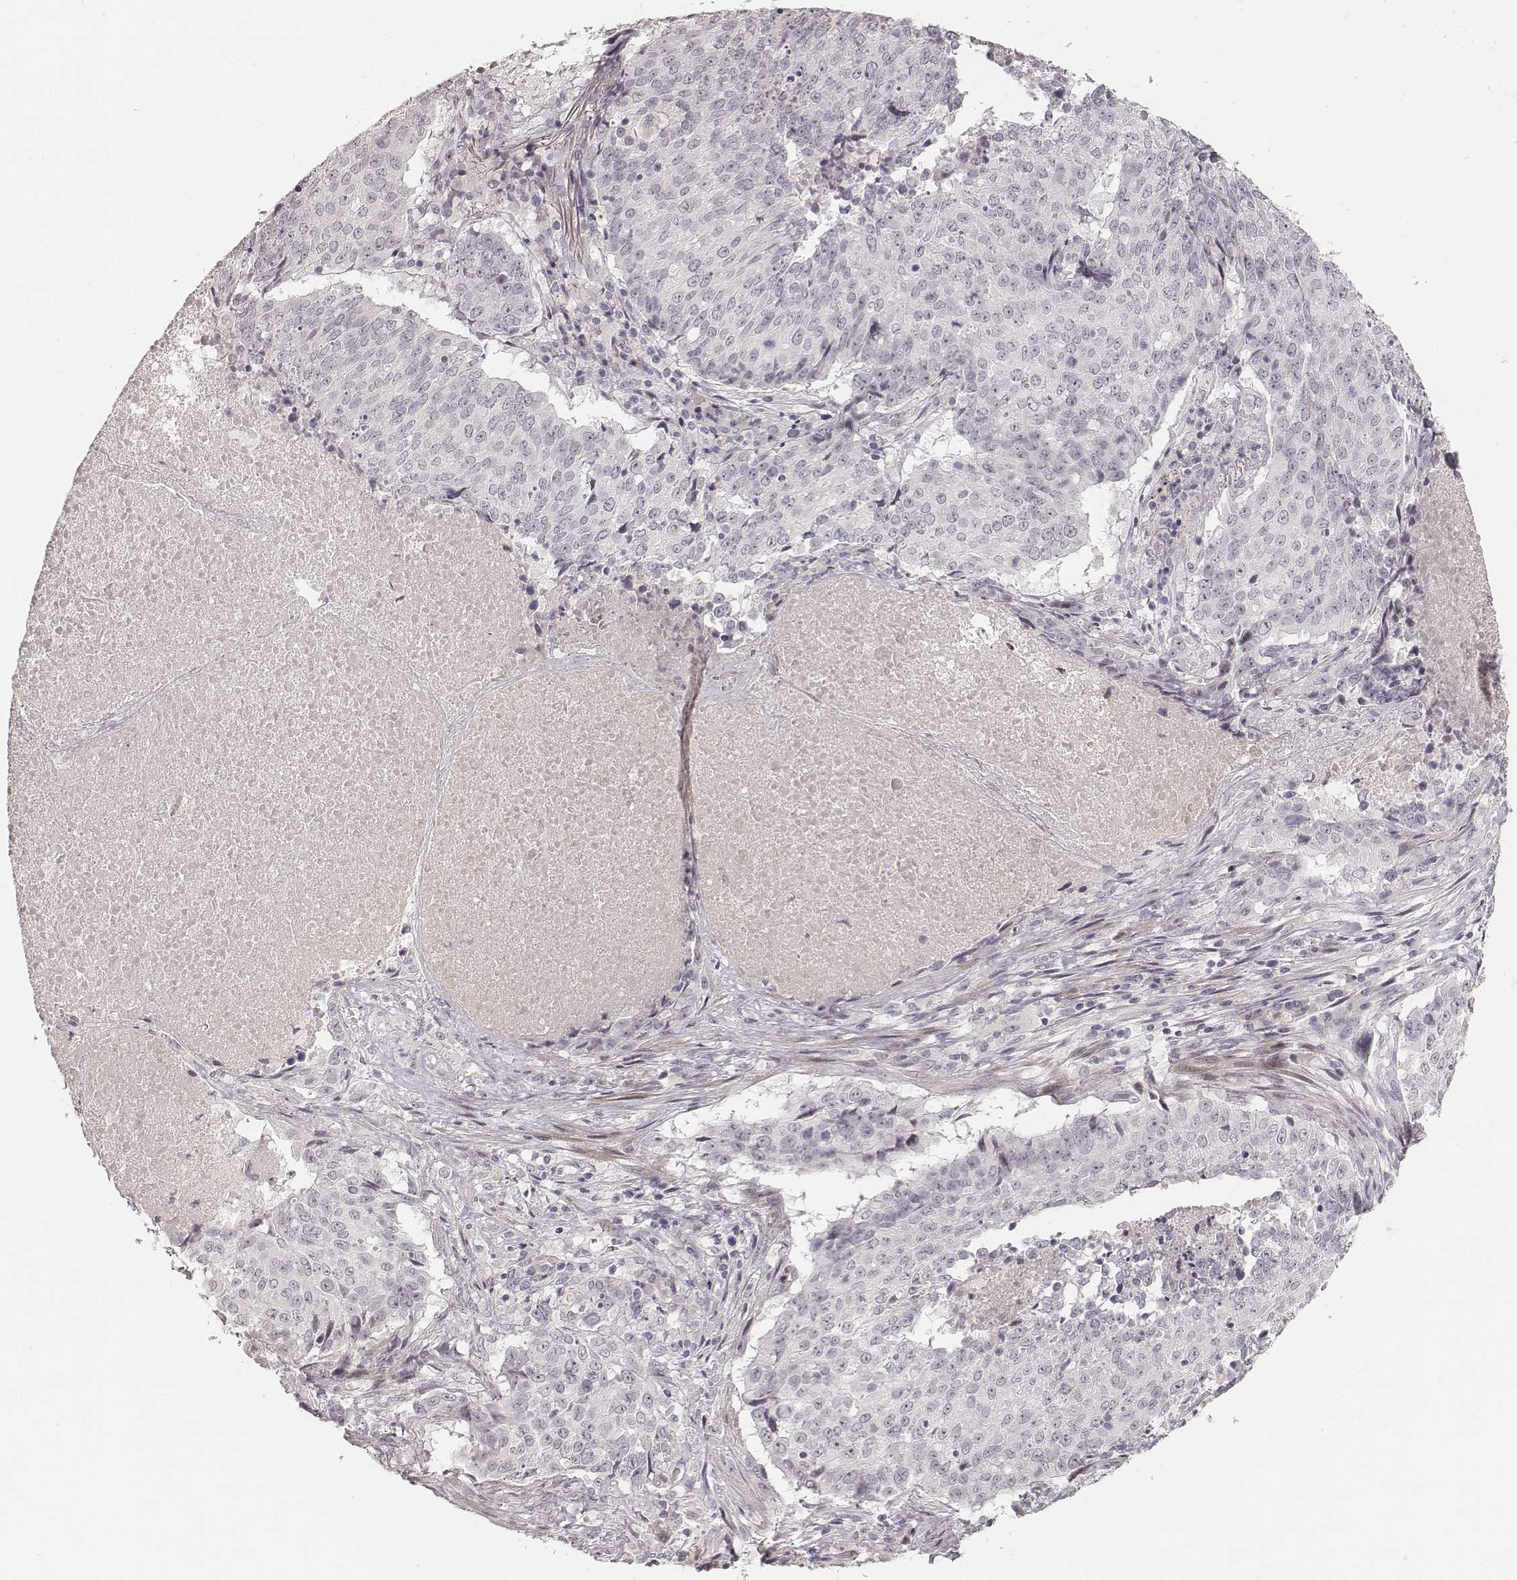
{"staining": {"intensity": "negative", "quantity": "none", "location": "none"}, "tissue": "lung cancer", "cell_type": "Tumor cells", "image_type": "cancer", "snomed": [{"axis": "morphology", "description": "Normal tissue, NOS"}, {"axis": "morphology", "description": "Squamous cell carcinoma, NOS"}, {"axis": "topography", "description": "Bronchus"}, {"axis": "topography", "description": "Lung"}], "caption": "Tumor cells are negative for protein expression in human squamous cell carcinoma (lung). (Immunohistochemistry (ihc), brightfield microscopy, high magnification).", "gene": "MADCAM1", "patient": {"sex": "male", "age": 64}}